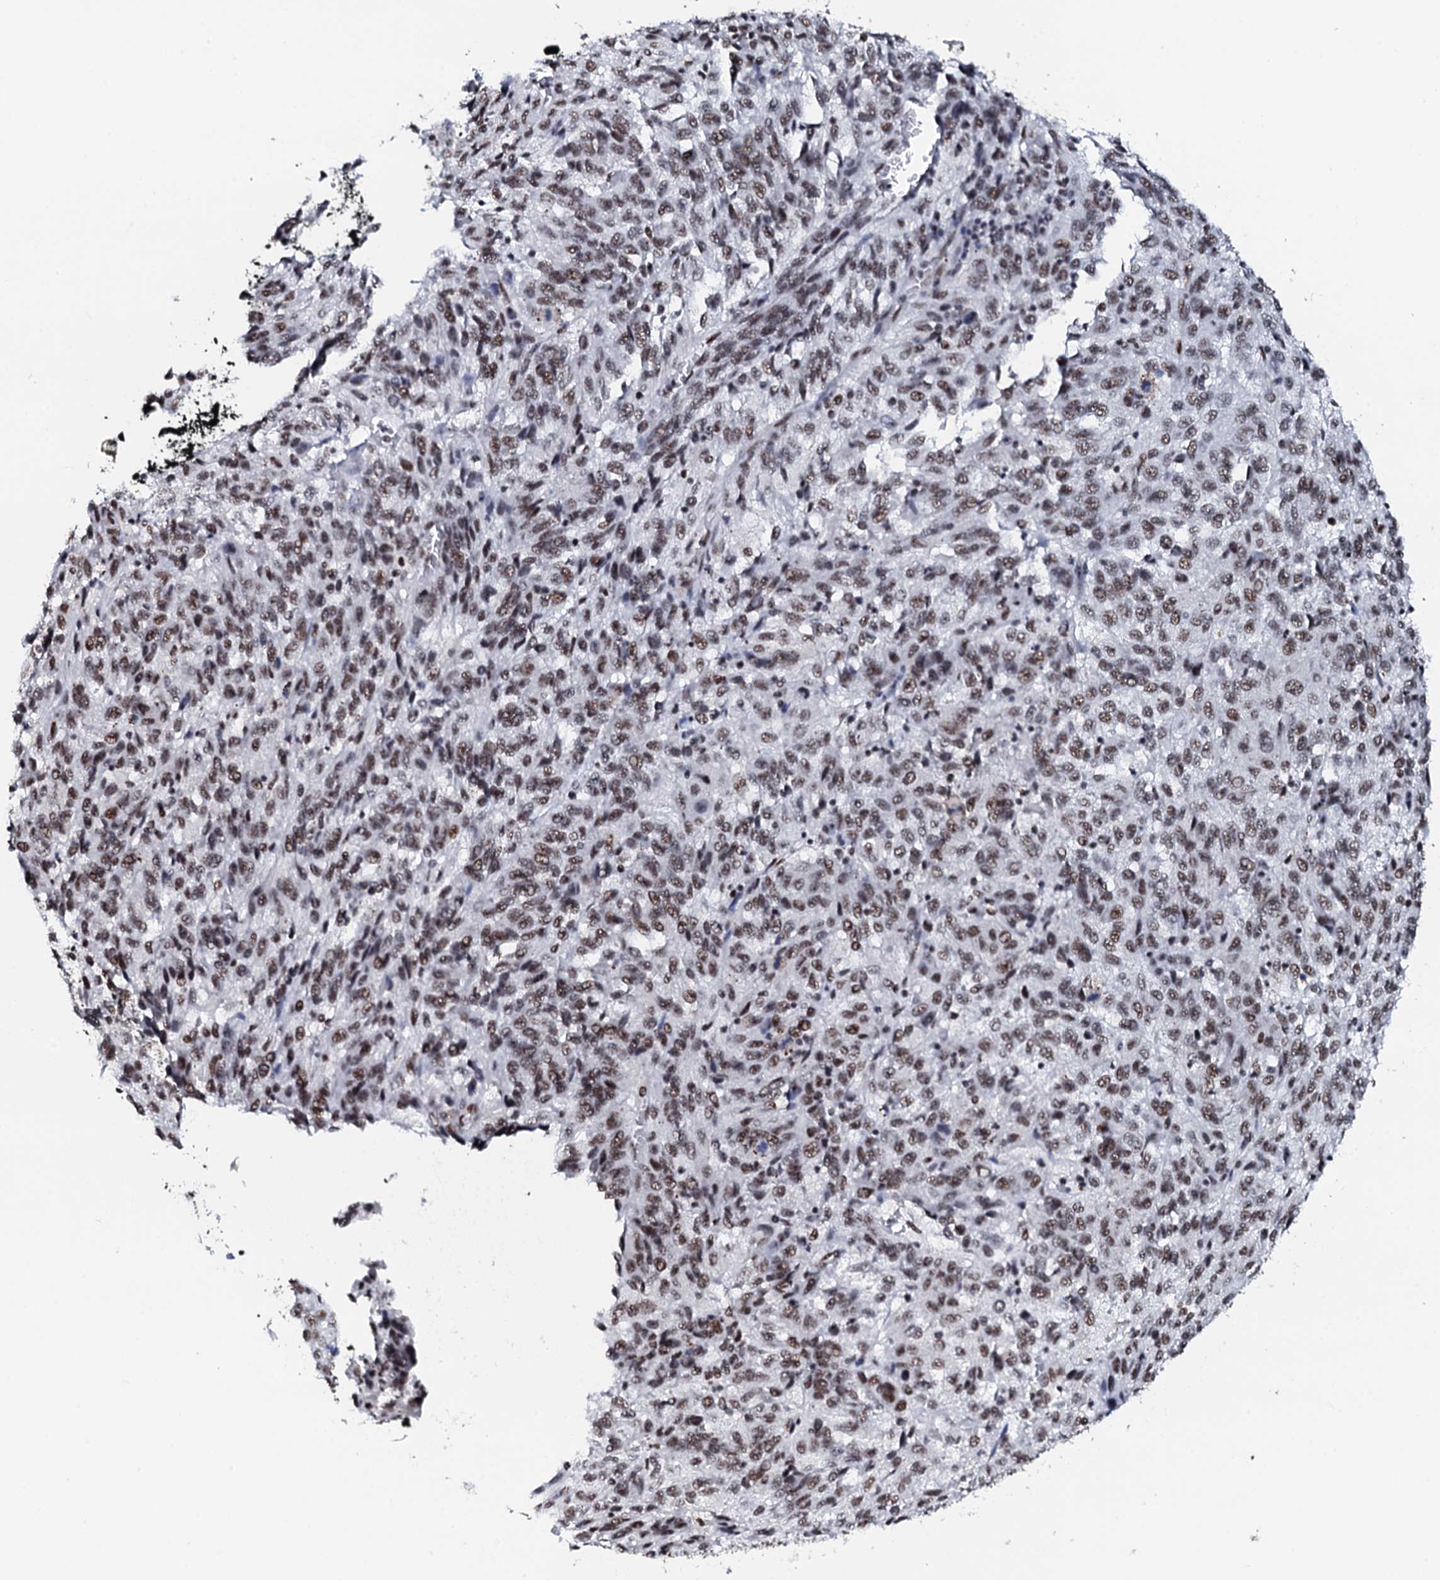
{"staining": {"intensity": "moderate", "quantity": ">75%", "location": "nuclear"}, "tissue": "skin cancer", "cell_type": "Tumor cells", "image_type": "cancer", "snomed": [{"axis": "morphology", "description": "Squamous cell carcinoma, NOS"}, {"axis": "topography", "description": "Skin"}], "caption": "This is an image of immunohistochemistry (IHC) staining of skin cancer, which shows moderate expression in the nuclear of tumor cells.", "gene": "NKAPD1", "patient": {"sex": "male", "age": 71}}